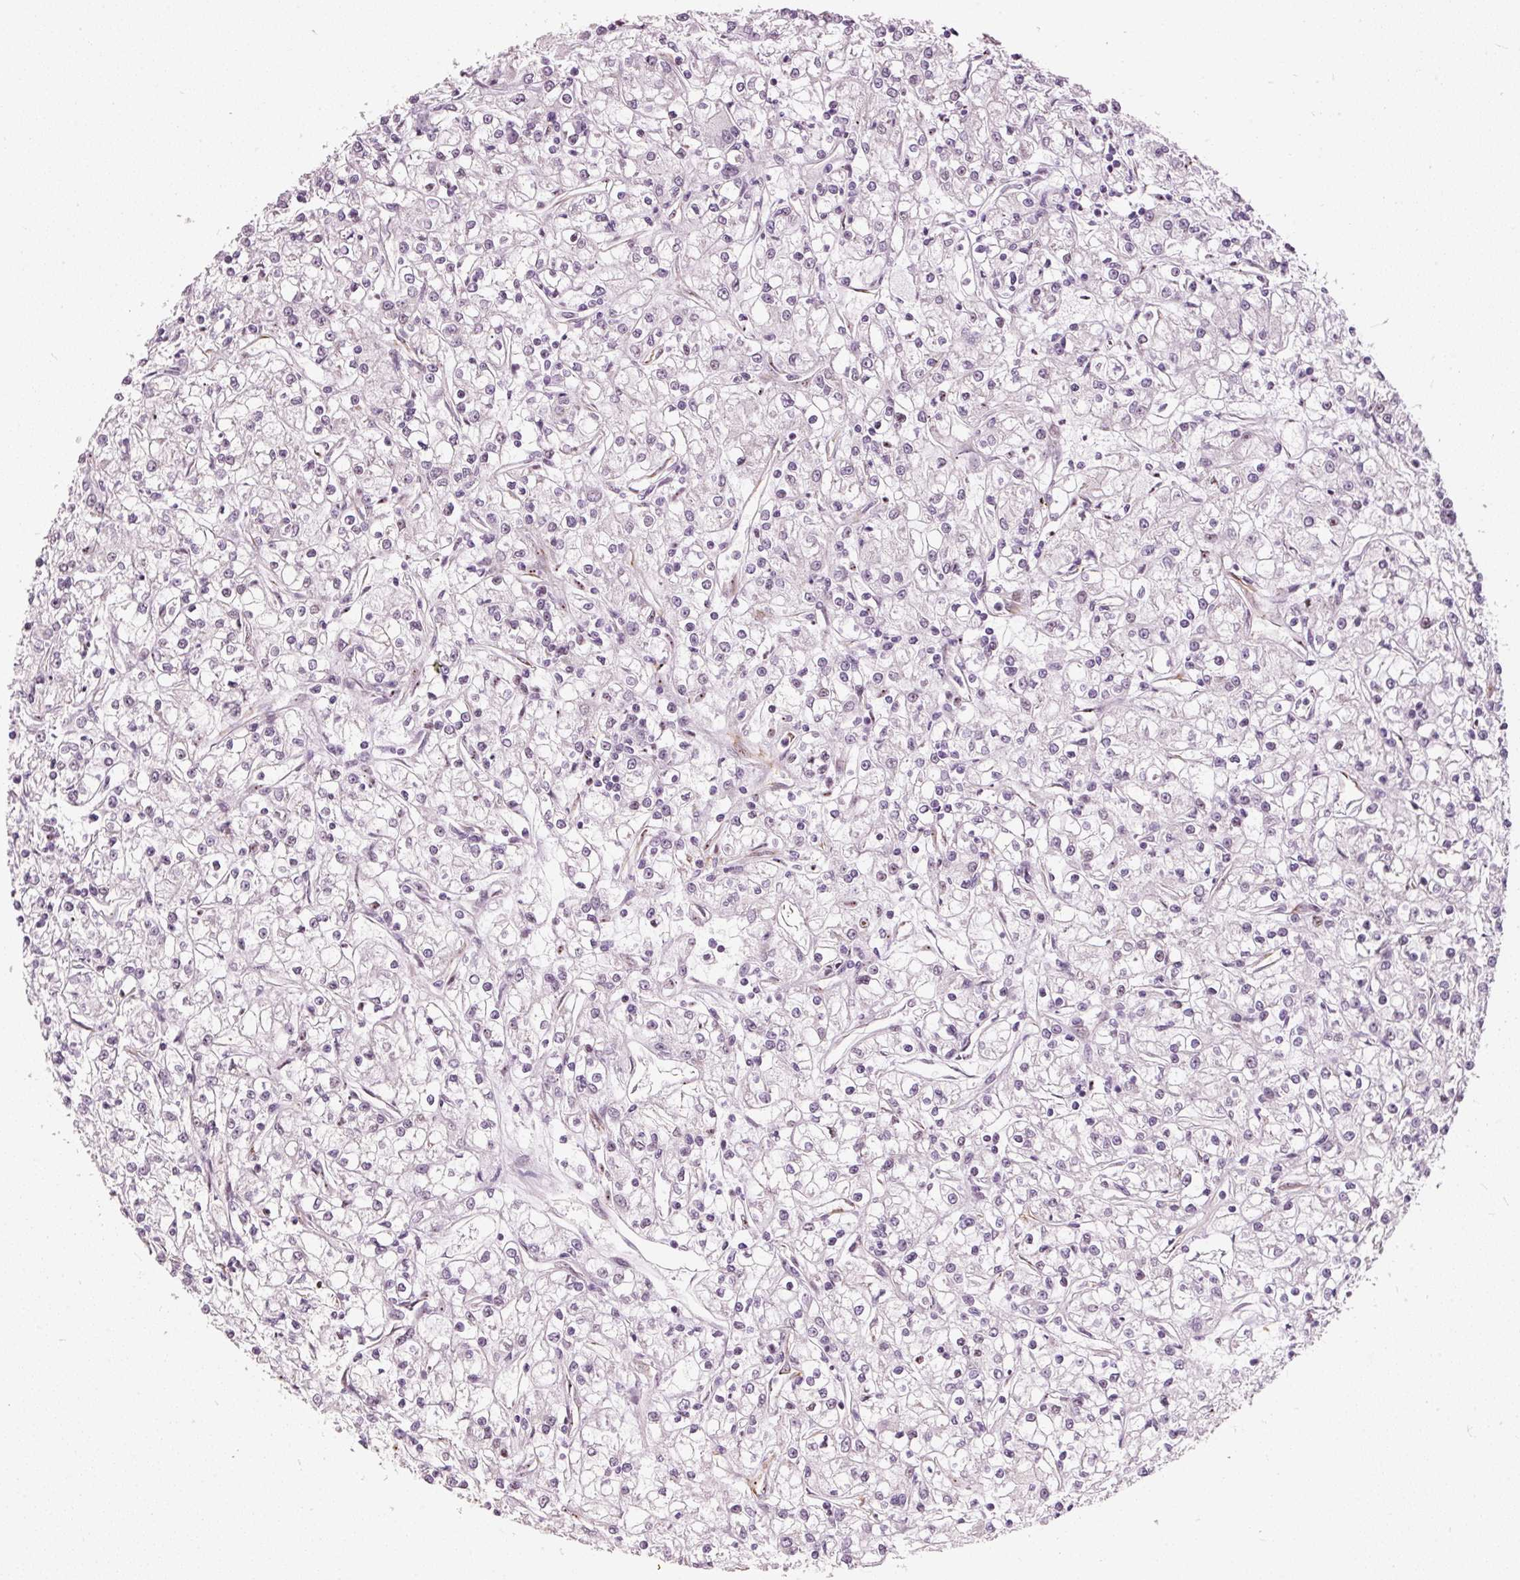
{"staining": {"intensity": "negative", "quantity": "none", "location": "none"}, "tissue": "renal cancer", "cell_type": "Tumor cells", "image_type": "cancer", "snomed": [{"axis": "morphology", "description": "Adenocarcinoma, NOS"}, {"axis": "topography", "description": "Kidney"}], "caption": "A high-resolution image shows immunohistochemistry staining of renal cancer, which reveals no significant staining in tumor cells.", "gene": "MXRA8", "patient": {"sex": "female", "age": 59}}